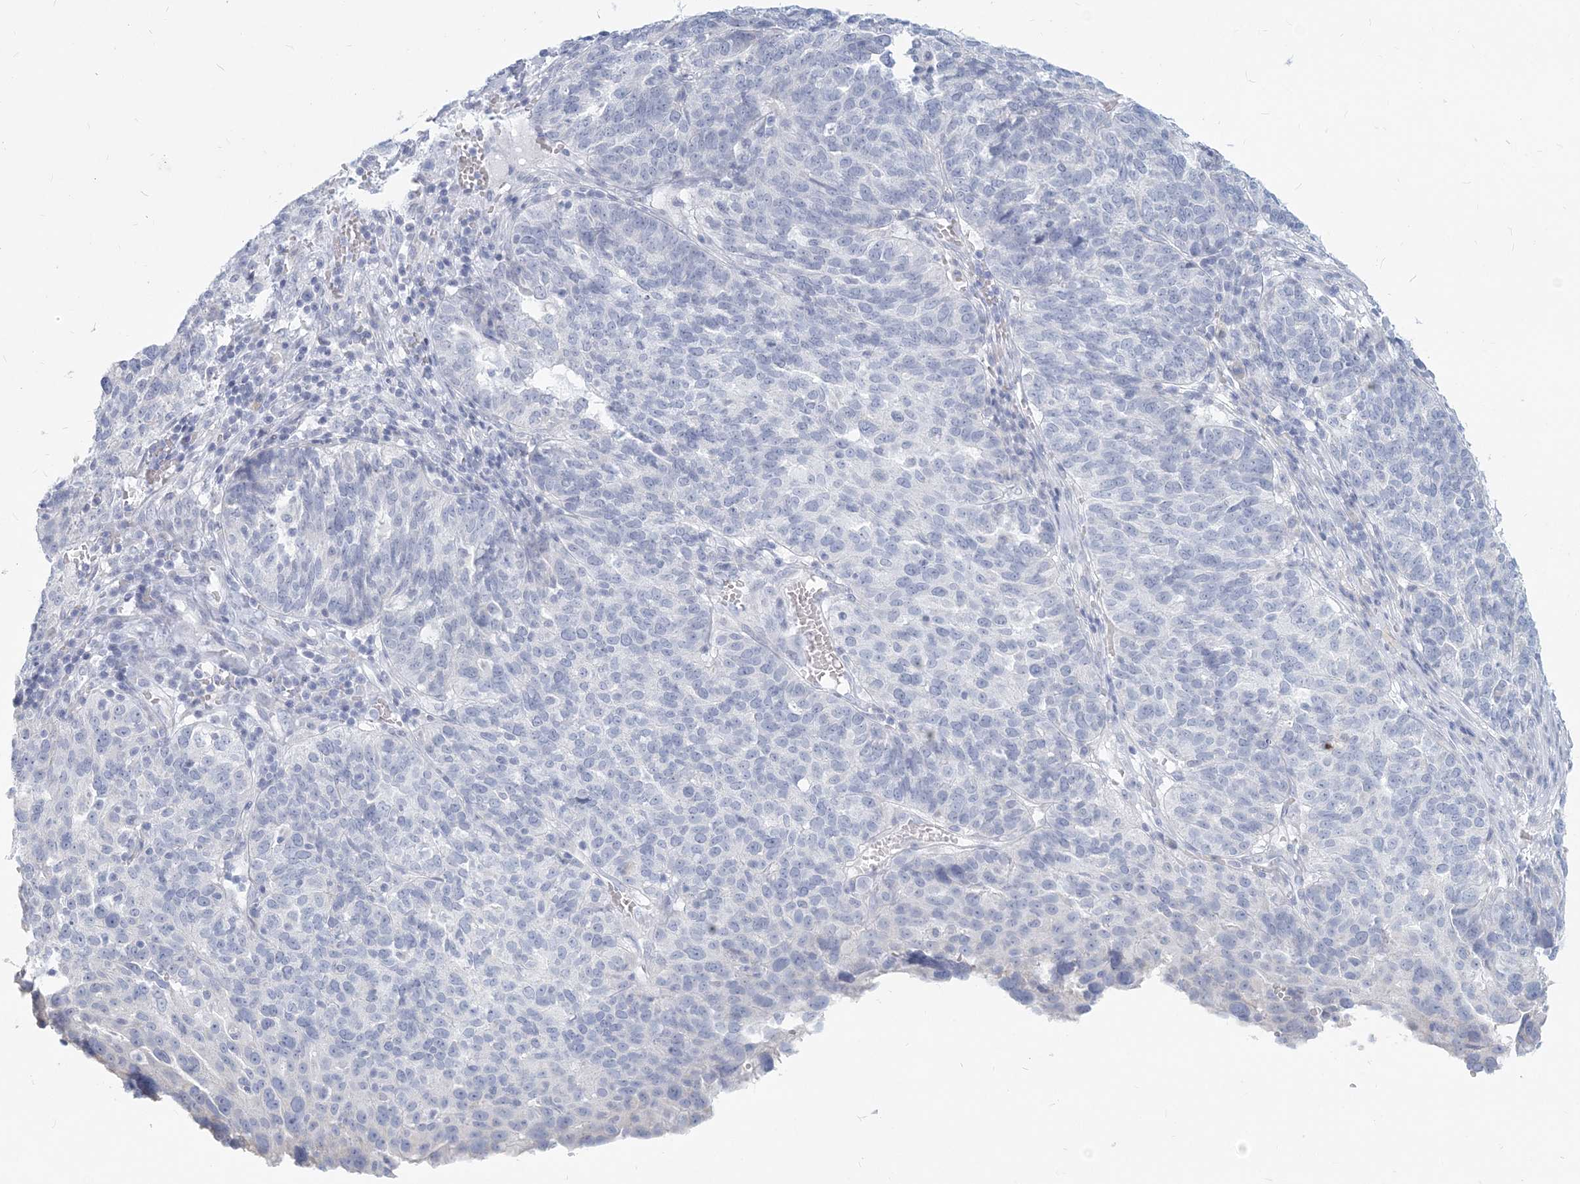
{"staining": {"intensity": "negative", "quantity": "none", "location": "none"}, "tissue": "ovarian cancer", "cell_type": "Tumor cells", "image_type": "cancer", "snomed": [{"axis": "morphology", "description": "Cystadenocarcinoma, serous, NOS"}, {"axis": "topography", "description": "Ovary"}], "caption": "An image of human serous cystadenocarcinoma (ovarian) is negative for staining in tumor cells. Brightfield microscopy of IHC stained with DAB (3,3'-diaminobenzidine) (brown) and hematoxylin (blue), captured at high magnification.", "gene": "CSN1S1", "patient": {"sex": "female", "age": 59}}